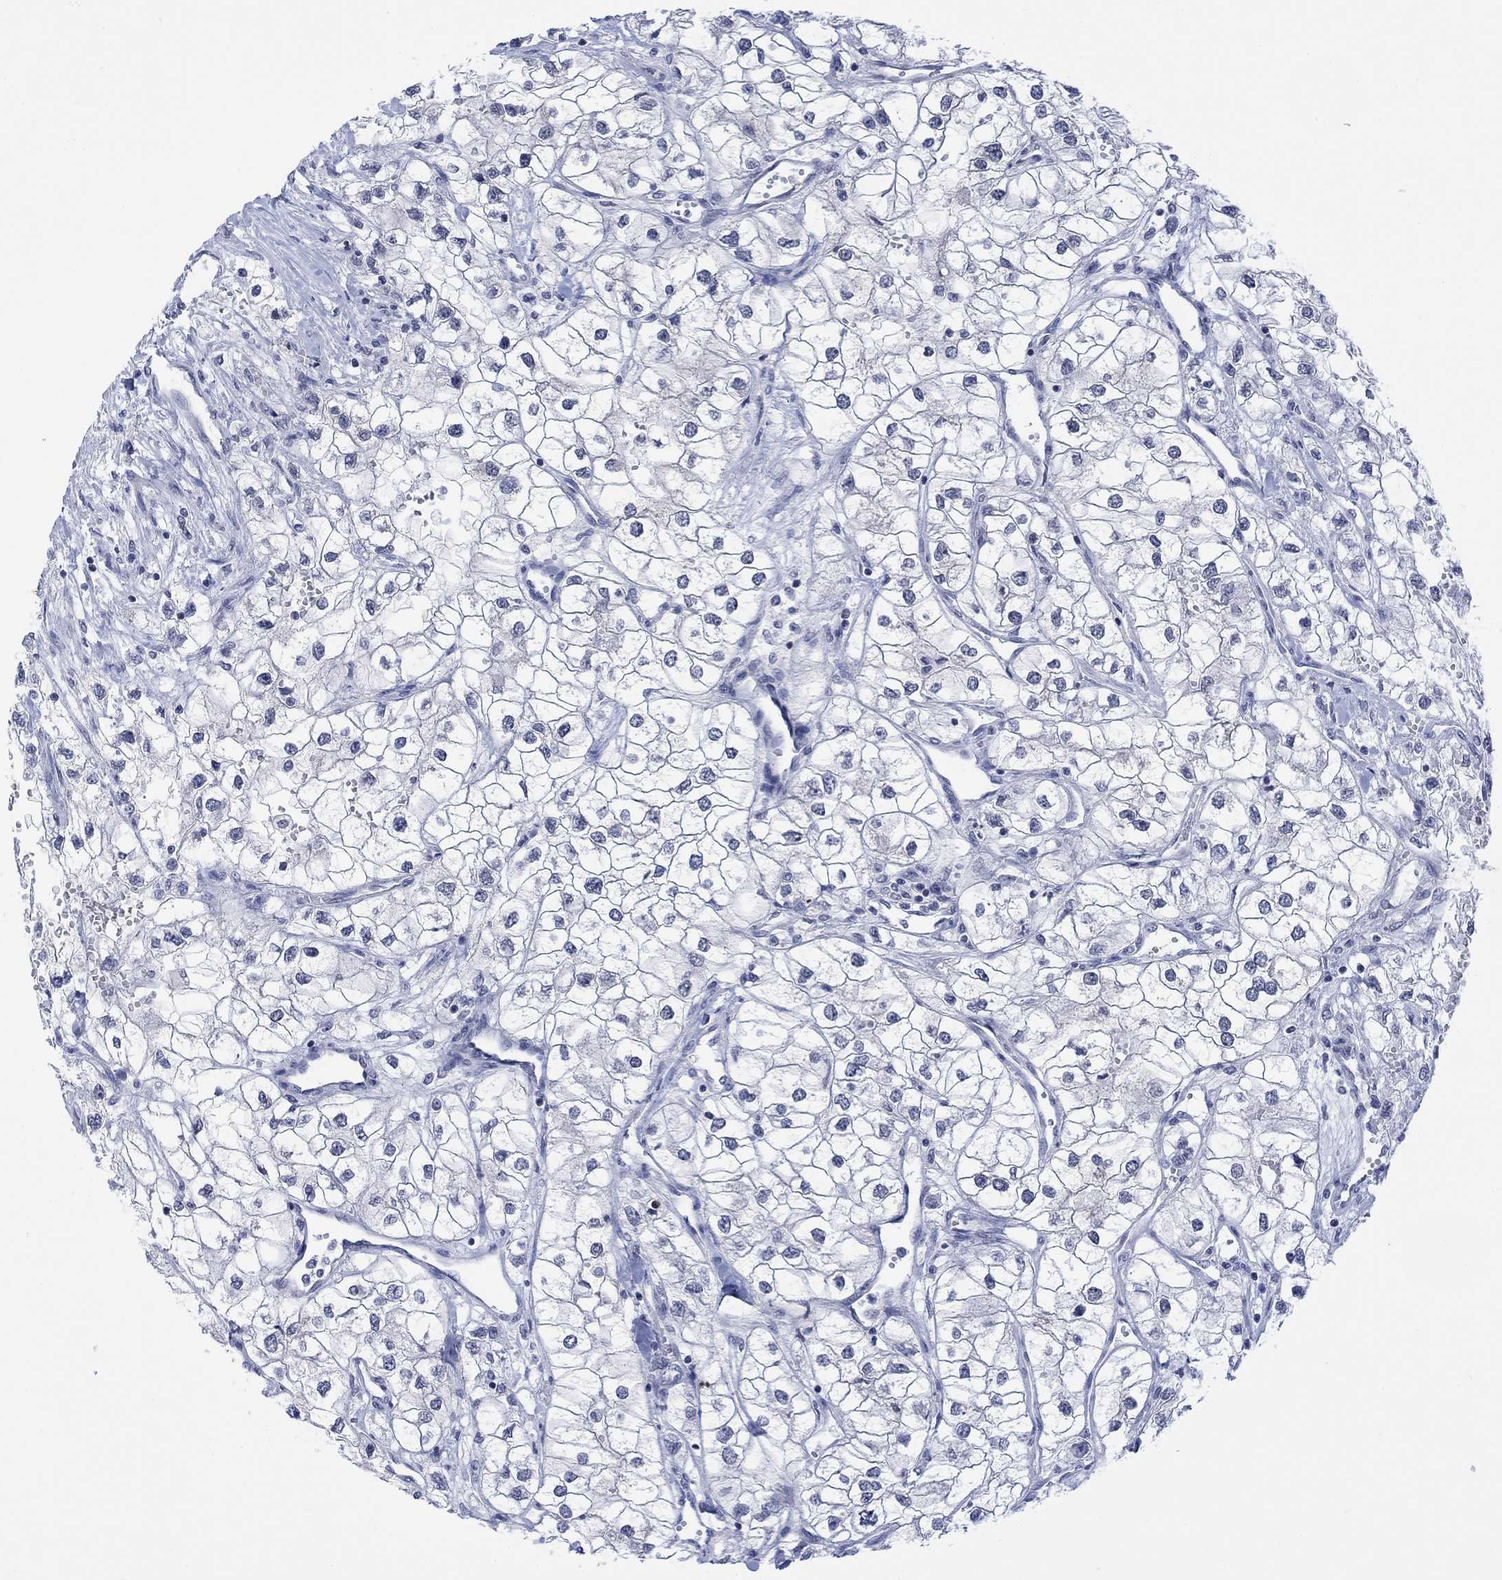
{"staining": {"intensity": "negative", "quantity": "none", "location": "none"}, "tissue": "renal cancer", "cell_type": "Tumor cells", "image_type": "cancer", "snomed": [{"axis": "morphology", "description": "Adenocarcinoma, NOS"}, {"axis": "topography", "description": "Kidney"}], "caption": "Tumor cells are negative for protein expression in human renal adenocarcinoma. The staining was performed using DAB to visualize the protein expression in brown, while the nuclei were stained in blue with hematoxylin (Magnification: 20x).", "gene": "DCX", "patient": {"sex": "male", "age": 59}}